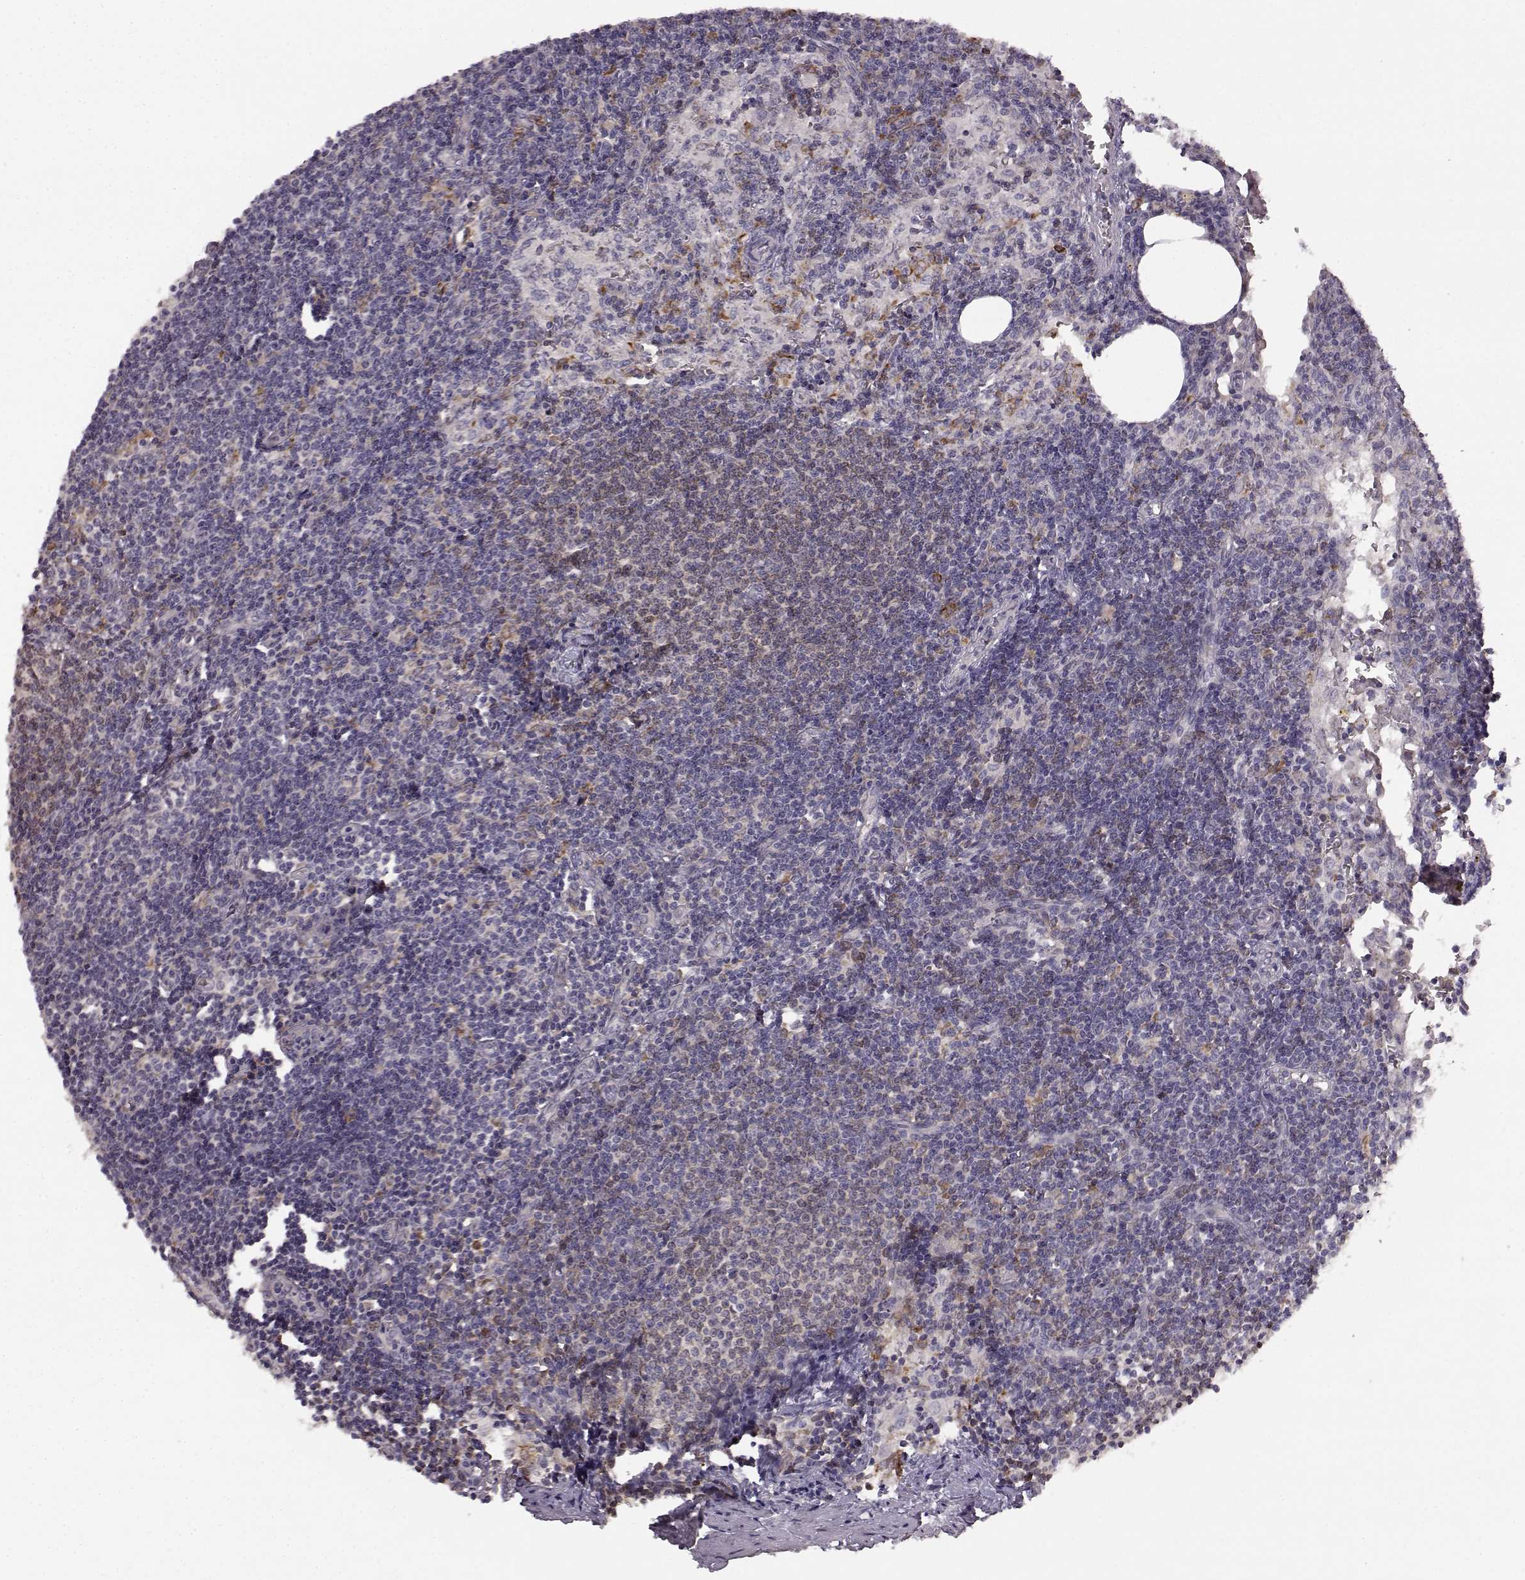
{"staining": {"intensity": "moderate", "quantity": "<25%", "location": "cytoplasmic/membranous"}, "tissue": "lymph node", "cell_type": "Non-germinal center cells", "image_type": "normal", "snomed": [{"axis": "morphology", "description": "Normal tissue, NOS"}, {"axis": "topography", "description": "Lymph node"}], "caption": "Immunohistochemistry (IHC) histopathology image of normal lymph node stained for a protein (brown), which exhibits low levels of moderate cytoplasmic/membranous staining in about <25% of non-germinal center cells.", "gene": "SPAG17", "patient": {"sex": "female", "age": 50}}